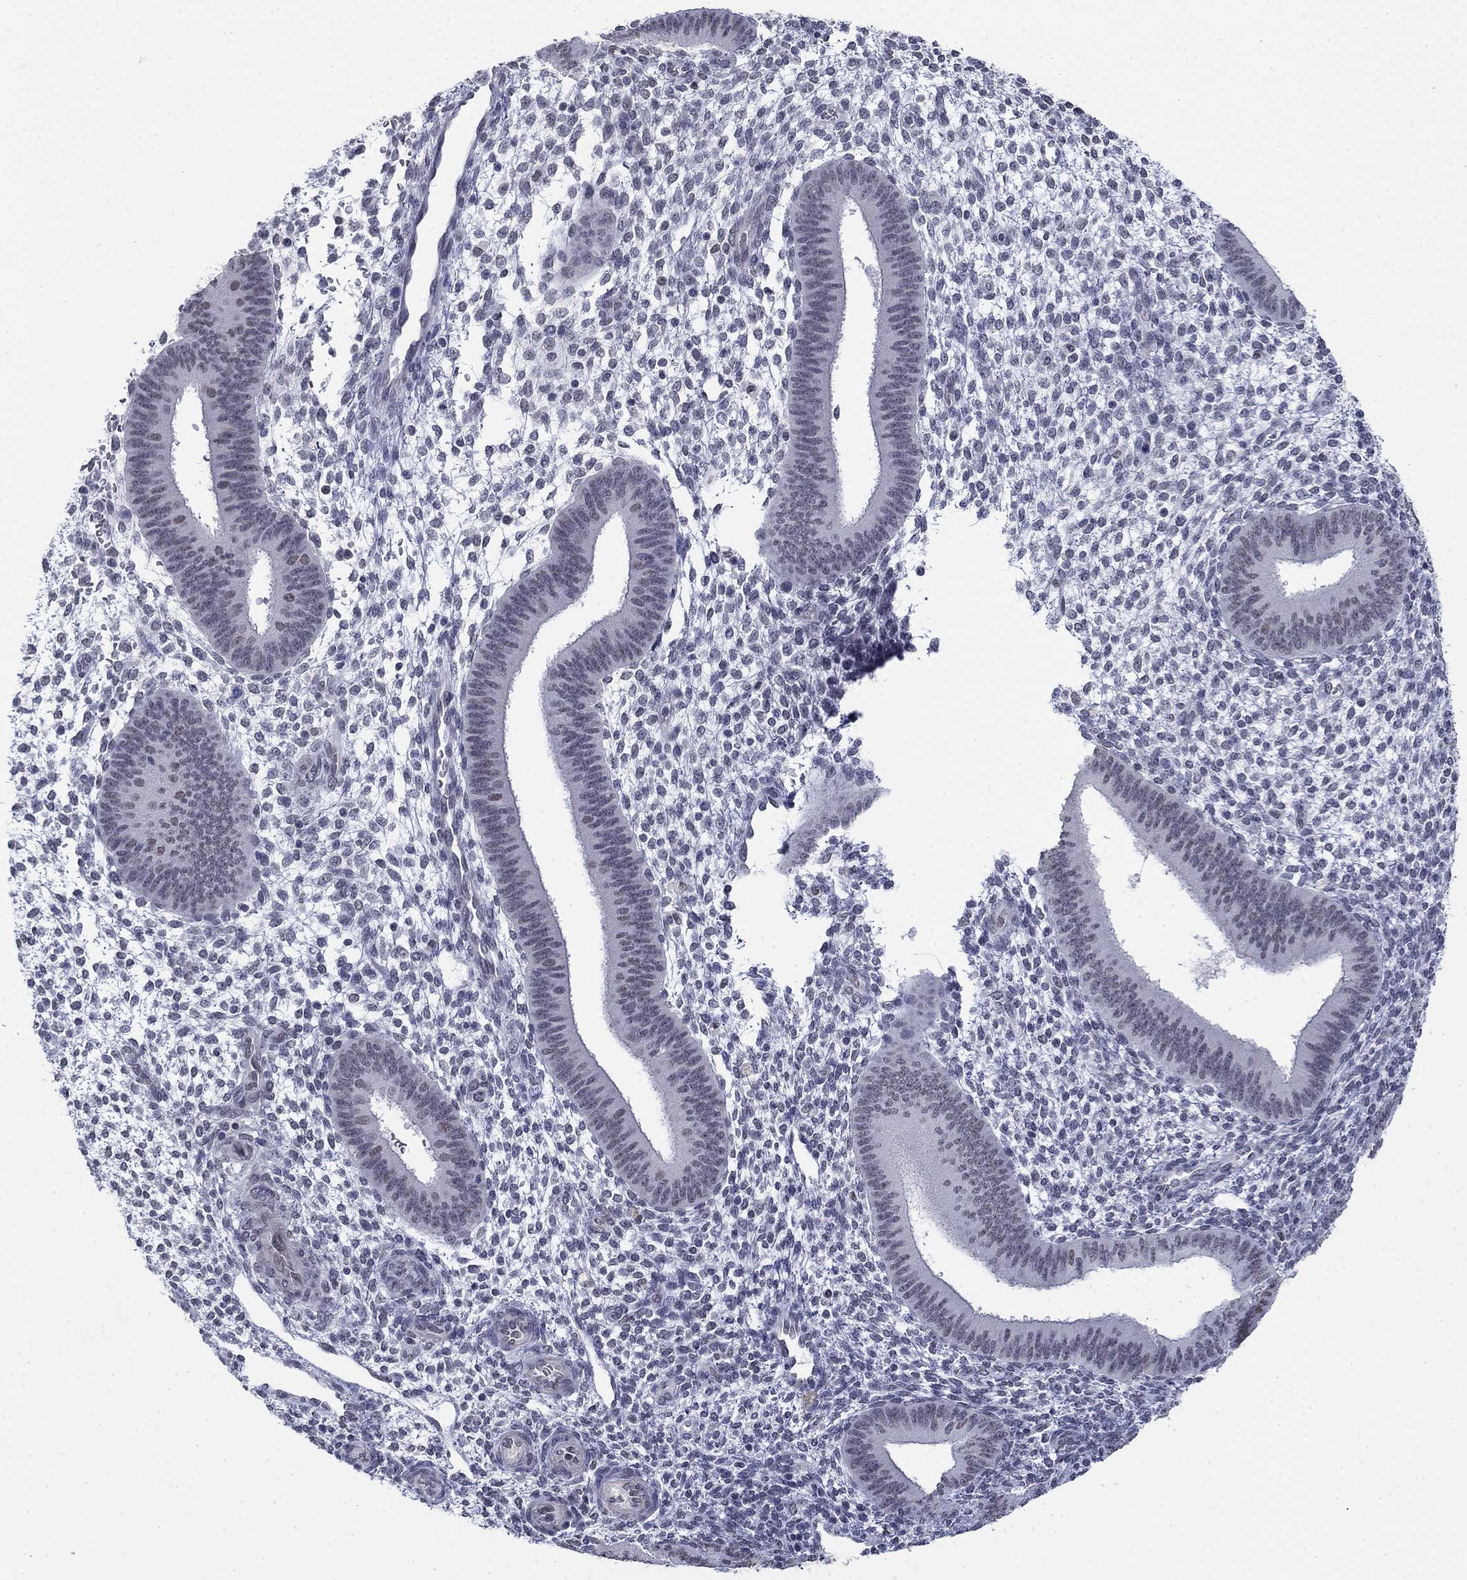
{"staining": {"intensity": "negative", "quantity": "none", "location": "none"}, "tissue": "endometrium", "cell_type": "Cells in endometrial stroma", "image_type": "normal", "snomed": [{"axis": "morphology", "description": "Normal tissue, NOS"}, {"axis": "topography", "description": "Endometrium"}], "caption": "This image is of unremarkable endometrium stained with IHC to label a protein in brown with the nuclei are counter-stained blue. There is no positivity in cells in endometrial stroma.", "gene": "TOR1AIP1", "patient": {"sex": "female", "age": 39}}